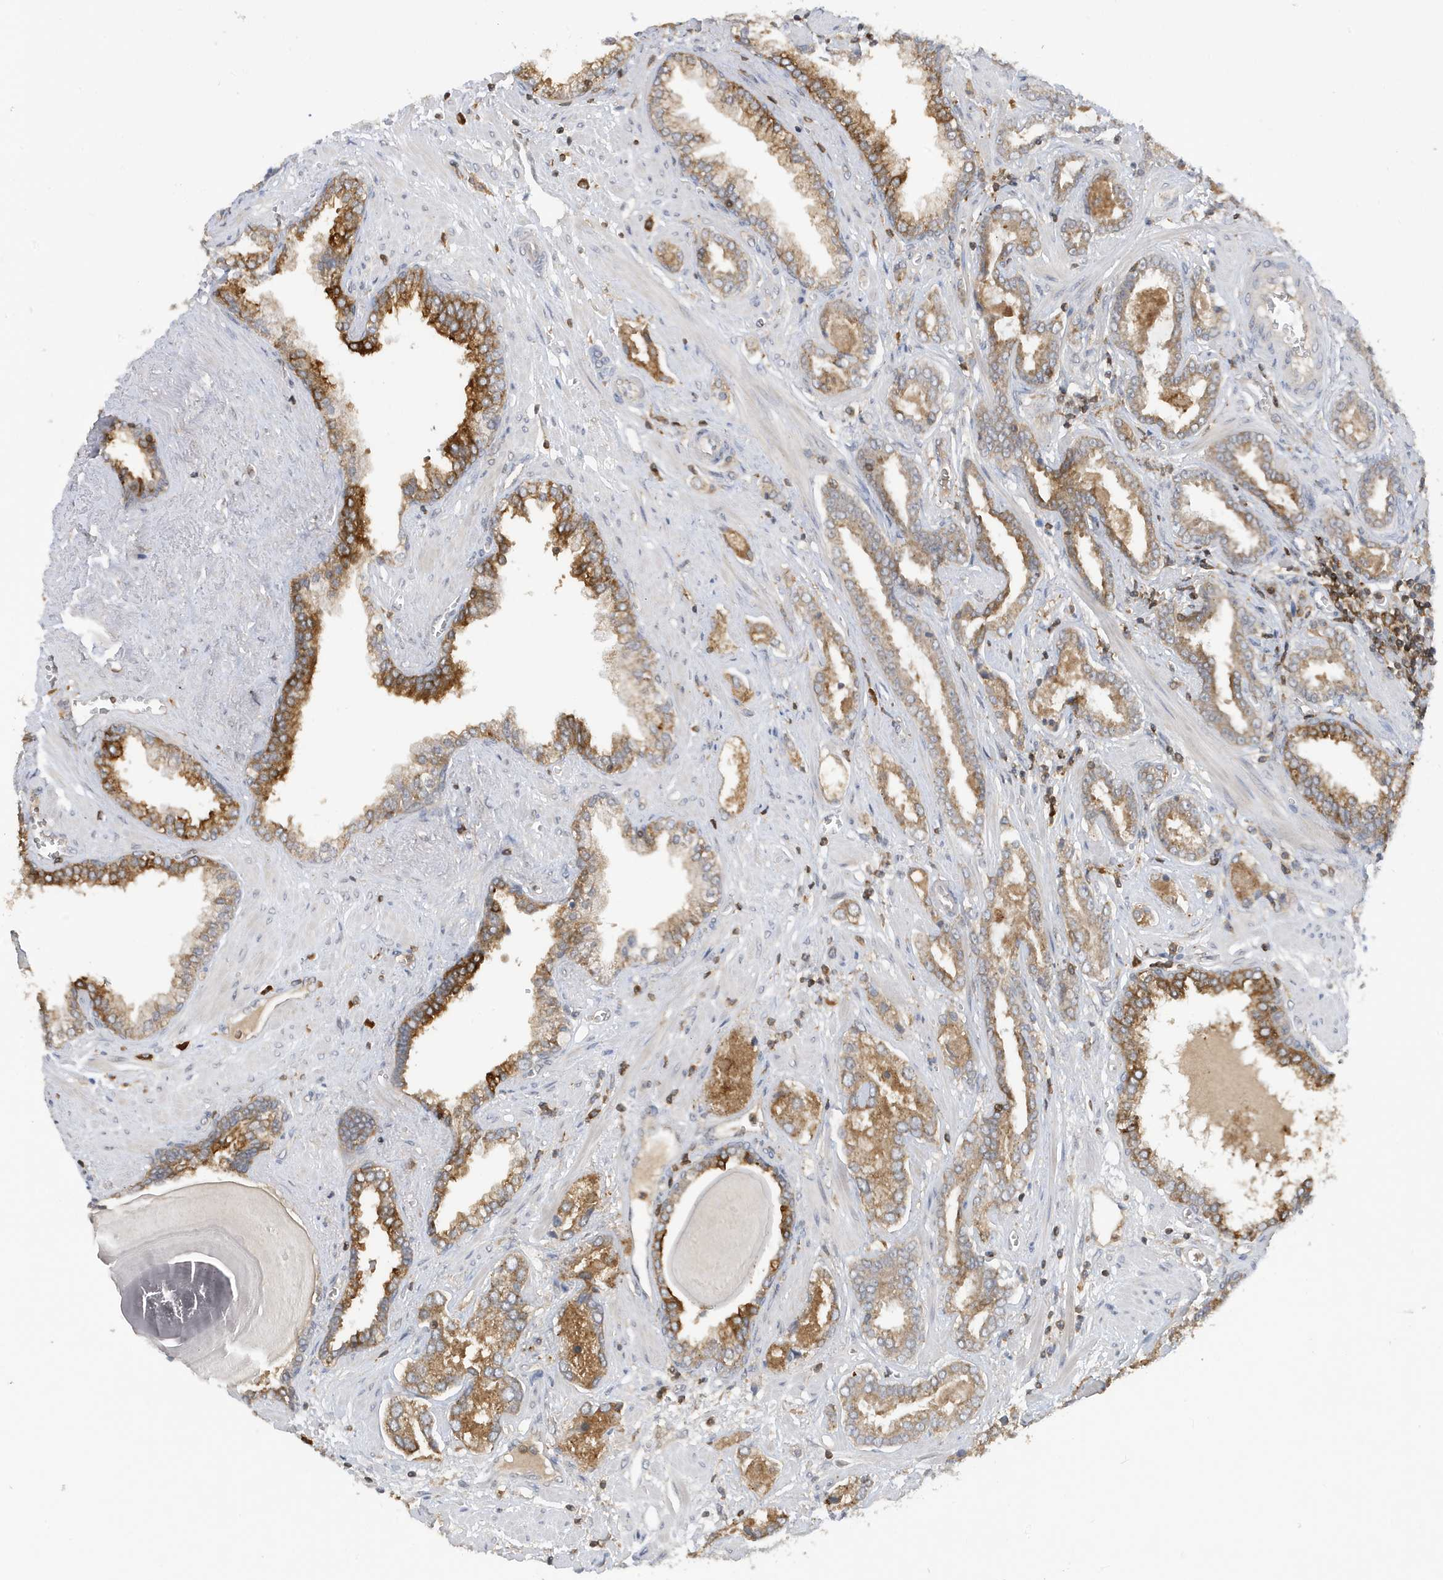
{"staining": {"intensity": "moderate", "quantity": "<25%", "location": "cytoplasmic/membranous"}, "tissue": "prostate cancer", "cell_type": "Tumor cells", "image_type": "cancer", "snomed": [{"axis": "morphology", "description": "Adenocarcinoma, High grade"}, {"axis": "topography", "description": "Prostate and seminal vesicle, NOS"}], "caption": "IHC (DAB (3,3'-diaminobenzidine)) staining of adenocarcinoma (high-grade) (prostate) exhibits moderate cytoplasmic/membranous protein staining in approximately <25% of tumor cells.", "gene": "NSUN3", "patient": {"sex": "male", "age": 67}}